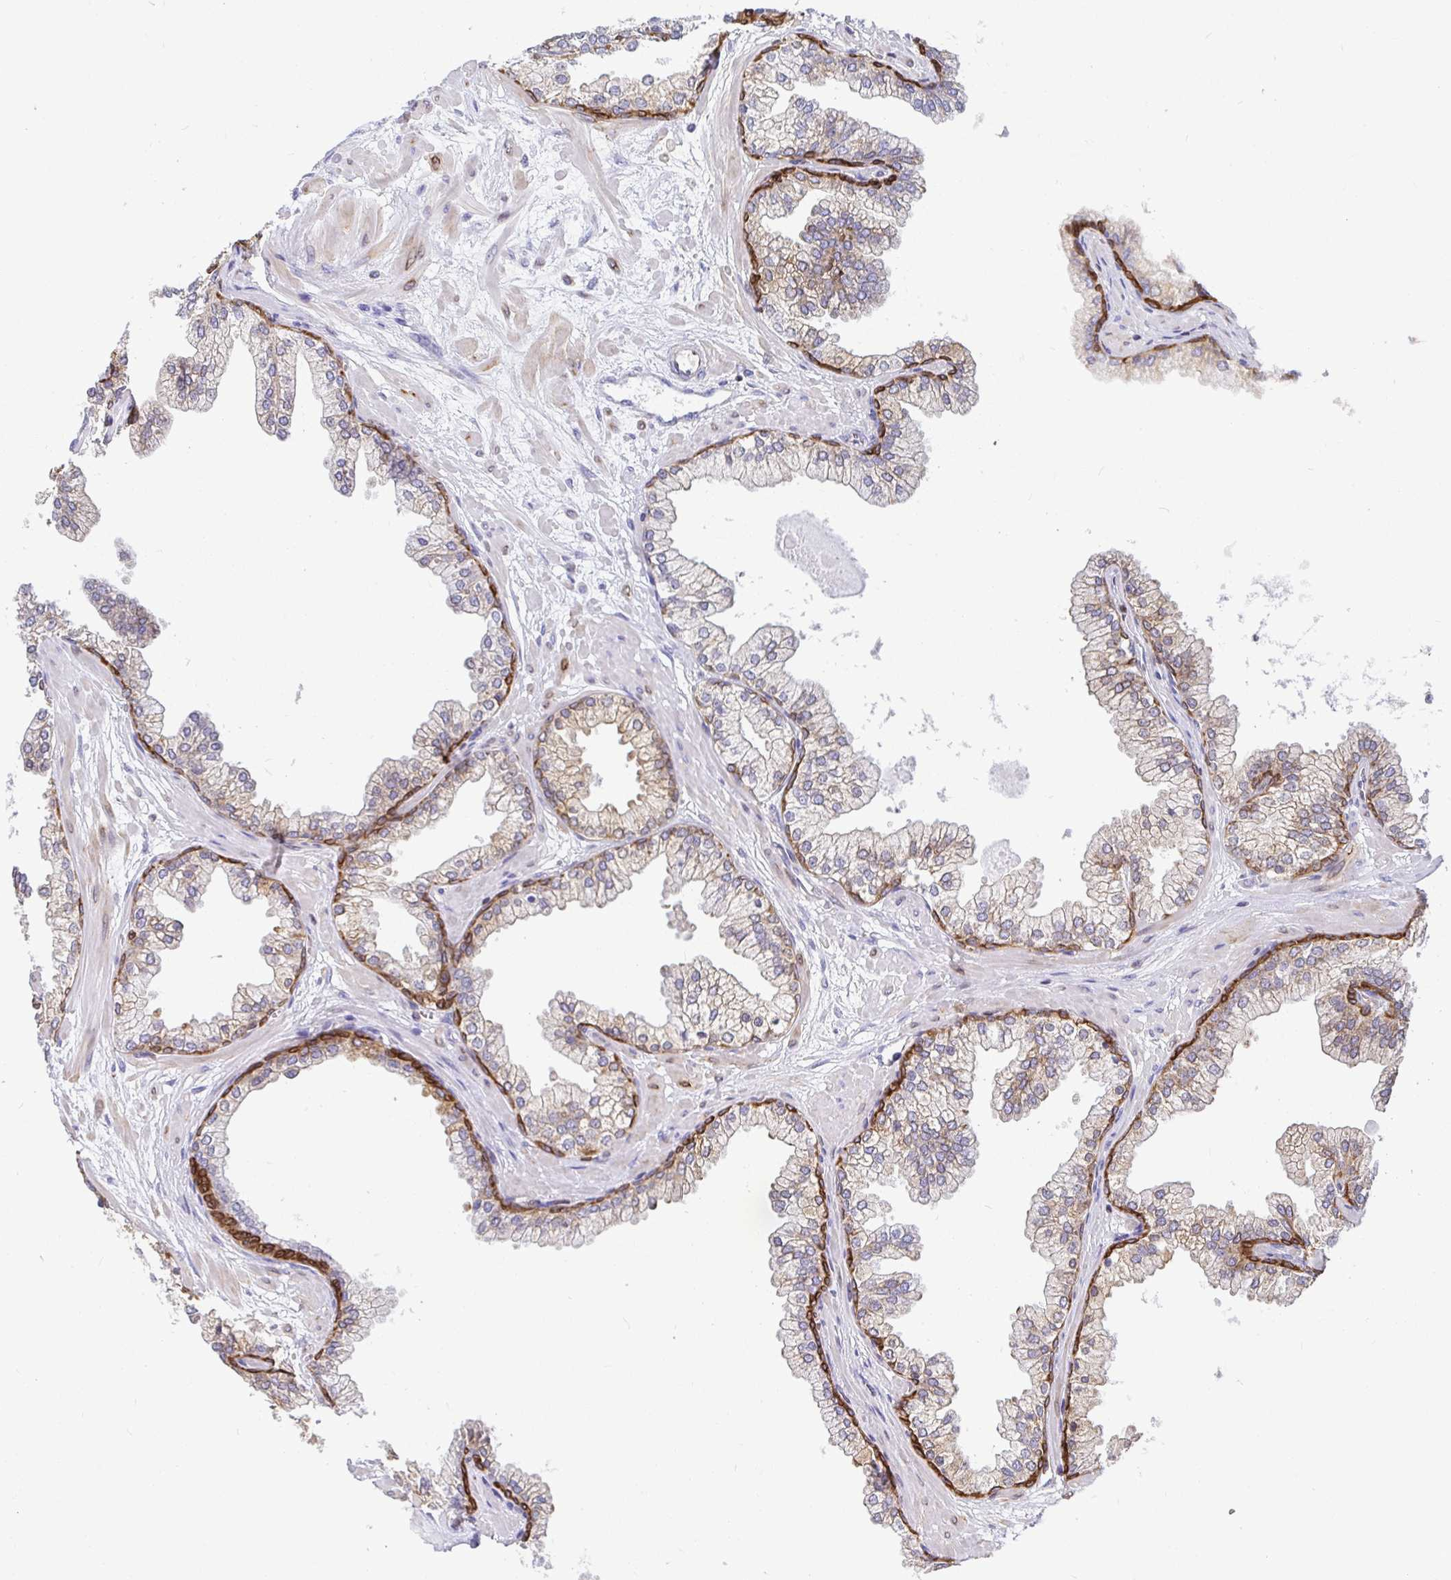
{"staining": {"intensity": "strong", "quantity": "<25%", "location": "cytoplasmic/membranous"}, "tissue": "prostate", "cell_type": "Glandular cells", "image_type": "normal", "snomed": [{"axis": "morphology", "description": "Normal tissue, NOS"}, {"axis": "topography", "description": "Prostate"}, {"axis": "topography", "description": "Peripheral nerve tissue"}], "caption": "This is a micrograph of immunohistochemistry (IHC) staining of normal prostate, which shows strong positivity in the cytoplasmic/membranous of glandular cells.", "gene": "TP53I11", "patient": {"sex": "male", "age": 61}}